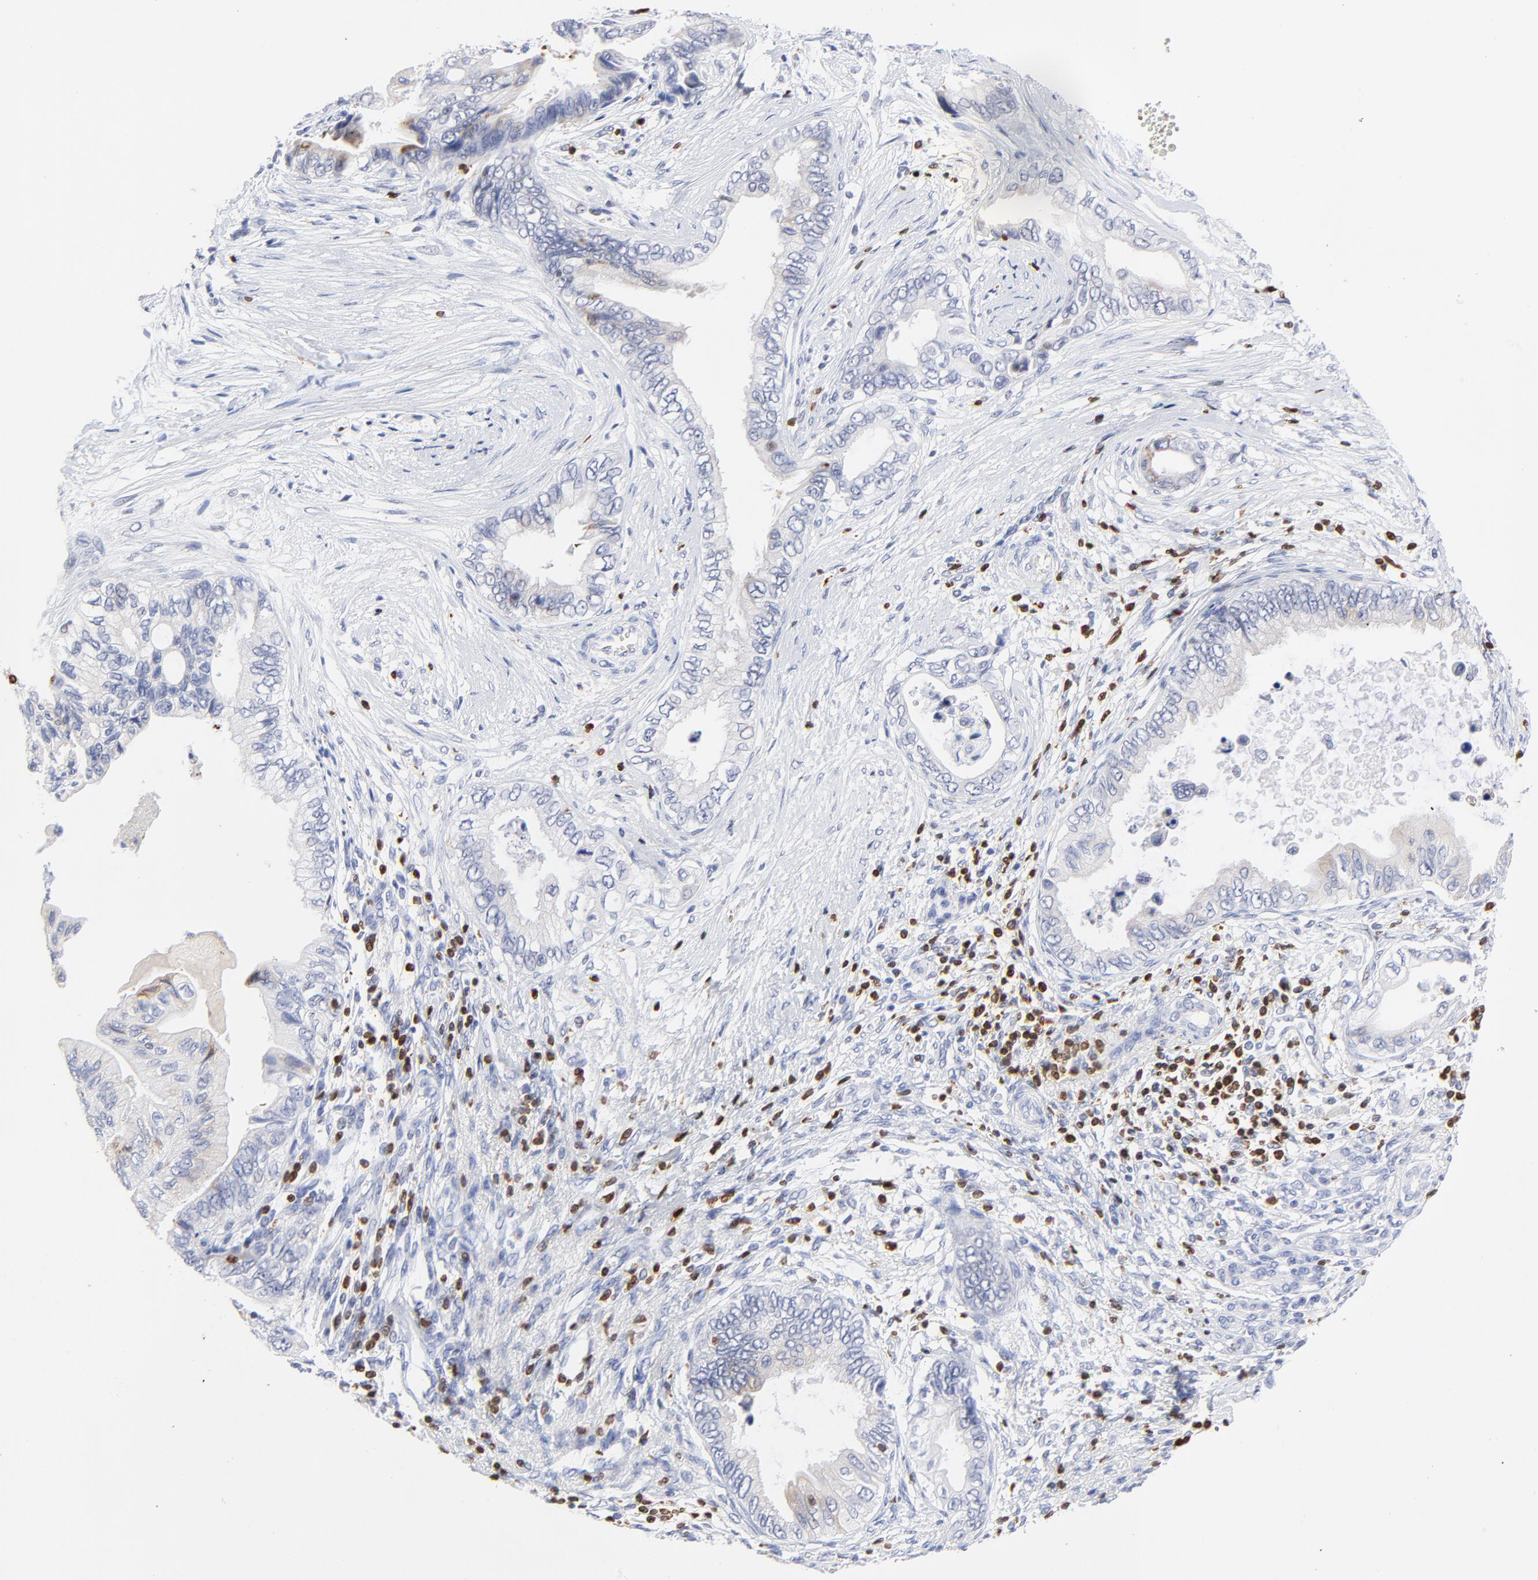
{"staining": {"intensity": "moderate", "quantity": "25%-75%", "location": "cytoplasmic/membranous"}, "tissue": "pancreatic cancer", "cell_type": "Tumor cells", "image_type": "cancer", "snomed": [{"axis": "morphology", "description": "Adenocarcinoma, NOS"}, {"axis": "topography", "description": "Pancreas"}], "caption": "Protein expression by IHC displays moderate cytoplasmic/membranous expression in approximately 25%-75% of tumor cells in pancreatic adenocarcinoma.", "gene": "ZAP70", "patient": {"sex": "female", "age": 66}}